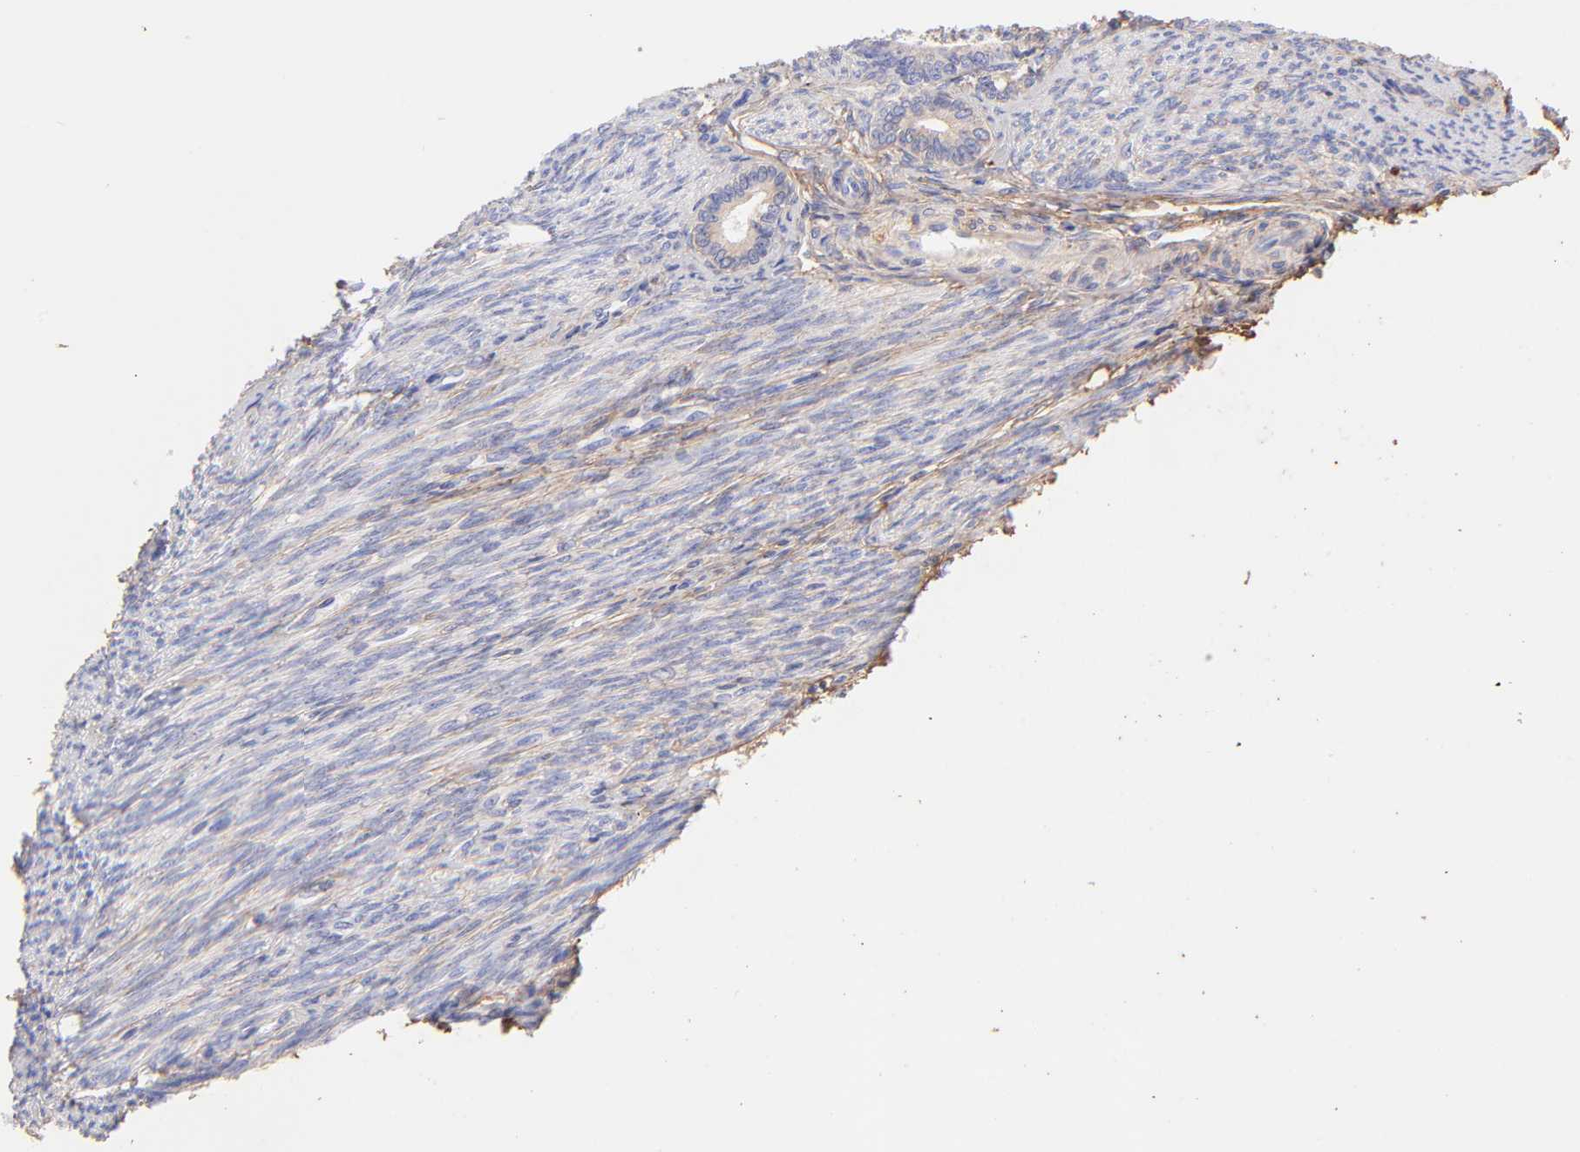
{"staining": {"intensity": "moderate", "quantity": ">75%", "location": "cytoplasmic/membranous"}, "tissue": "endometrial cancer", "cell_type": "Tumor cells", "image_type": "cancer", "snomed": [{"axis": "morphology", "description": "Adenocarcinoma, NOS"}, {"axis": "topography", "description": "Endometrium"}], "caption": "Moderate cytoplasmic/membranous protein expression is present in approximately >75% of tumor cells in endometrial cancer (adenocarcinoma).", "gene": "BGN", "patient": {"sex": "female", "age": 79}}